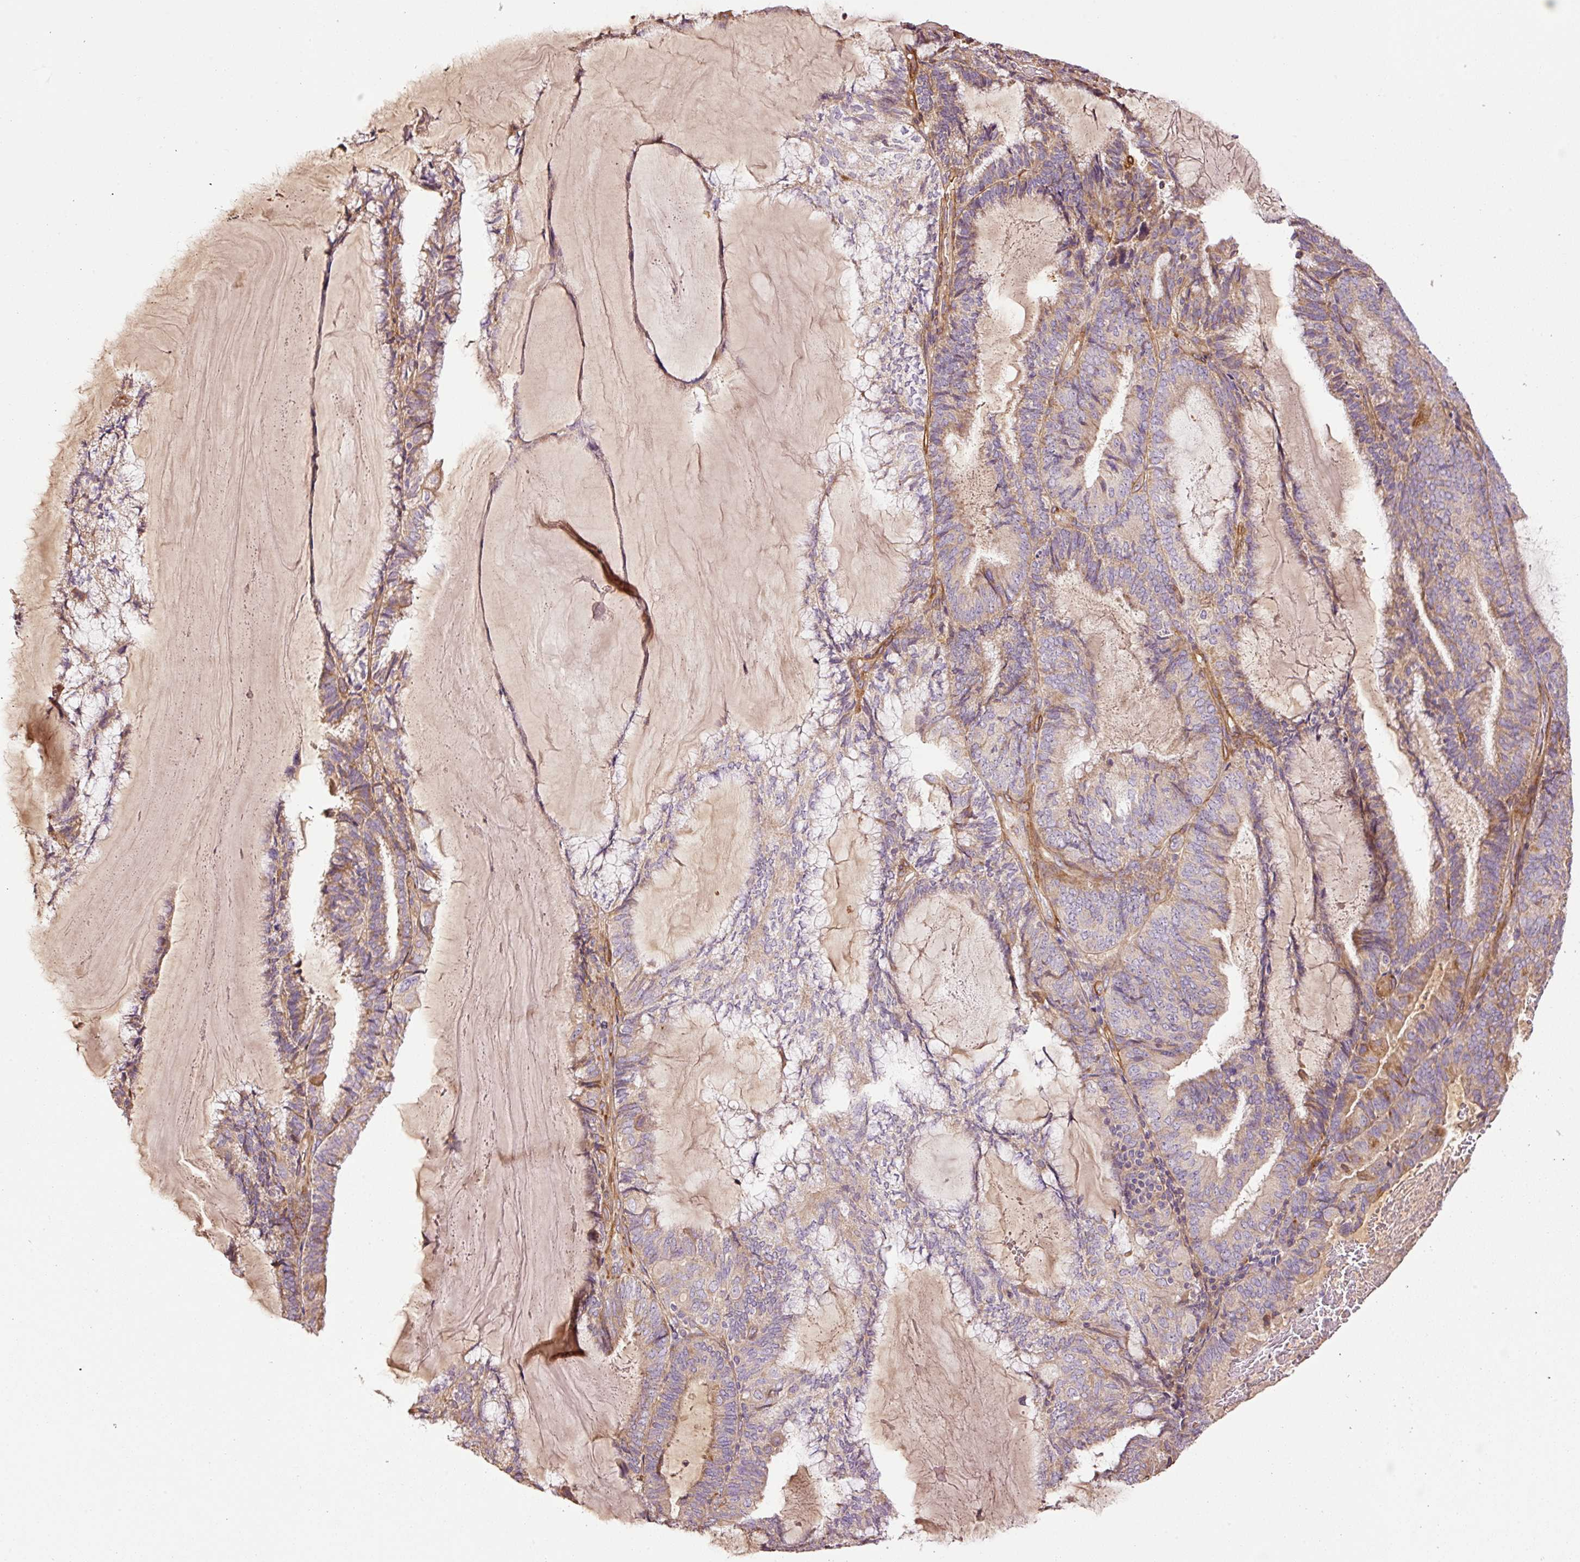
{"staining": {"intensity": "weak", "quantity": "<25%", "location": "cytoplasmic/membranous"}, "tissue": "endometrial cancer", "cell_type": "Tumor cells", "image_type": "cancer", "snomed": [{"axis": "morphology", "description": "Adenocarcinoma, NOS"}, {"axis": "topography", "description": "Endometrium"}], "caption": "Immunohistochemical staining of human endometrial cancer reveals no significant staining in tumor cells.", "gene": "NID2", "patient": {"sex": "female", "age": 81}}